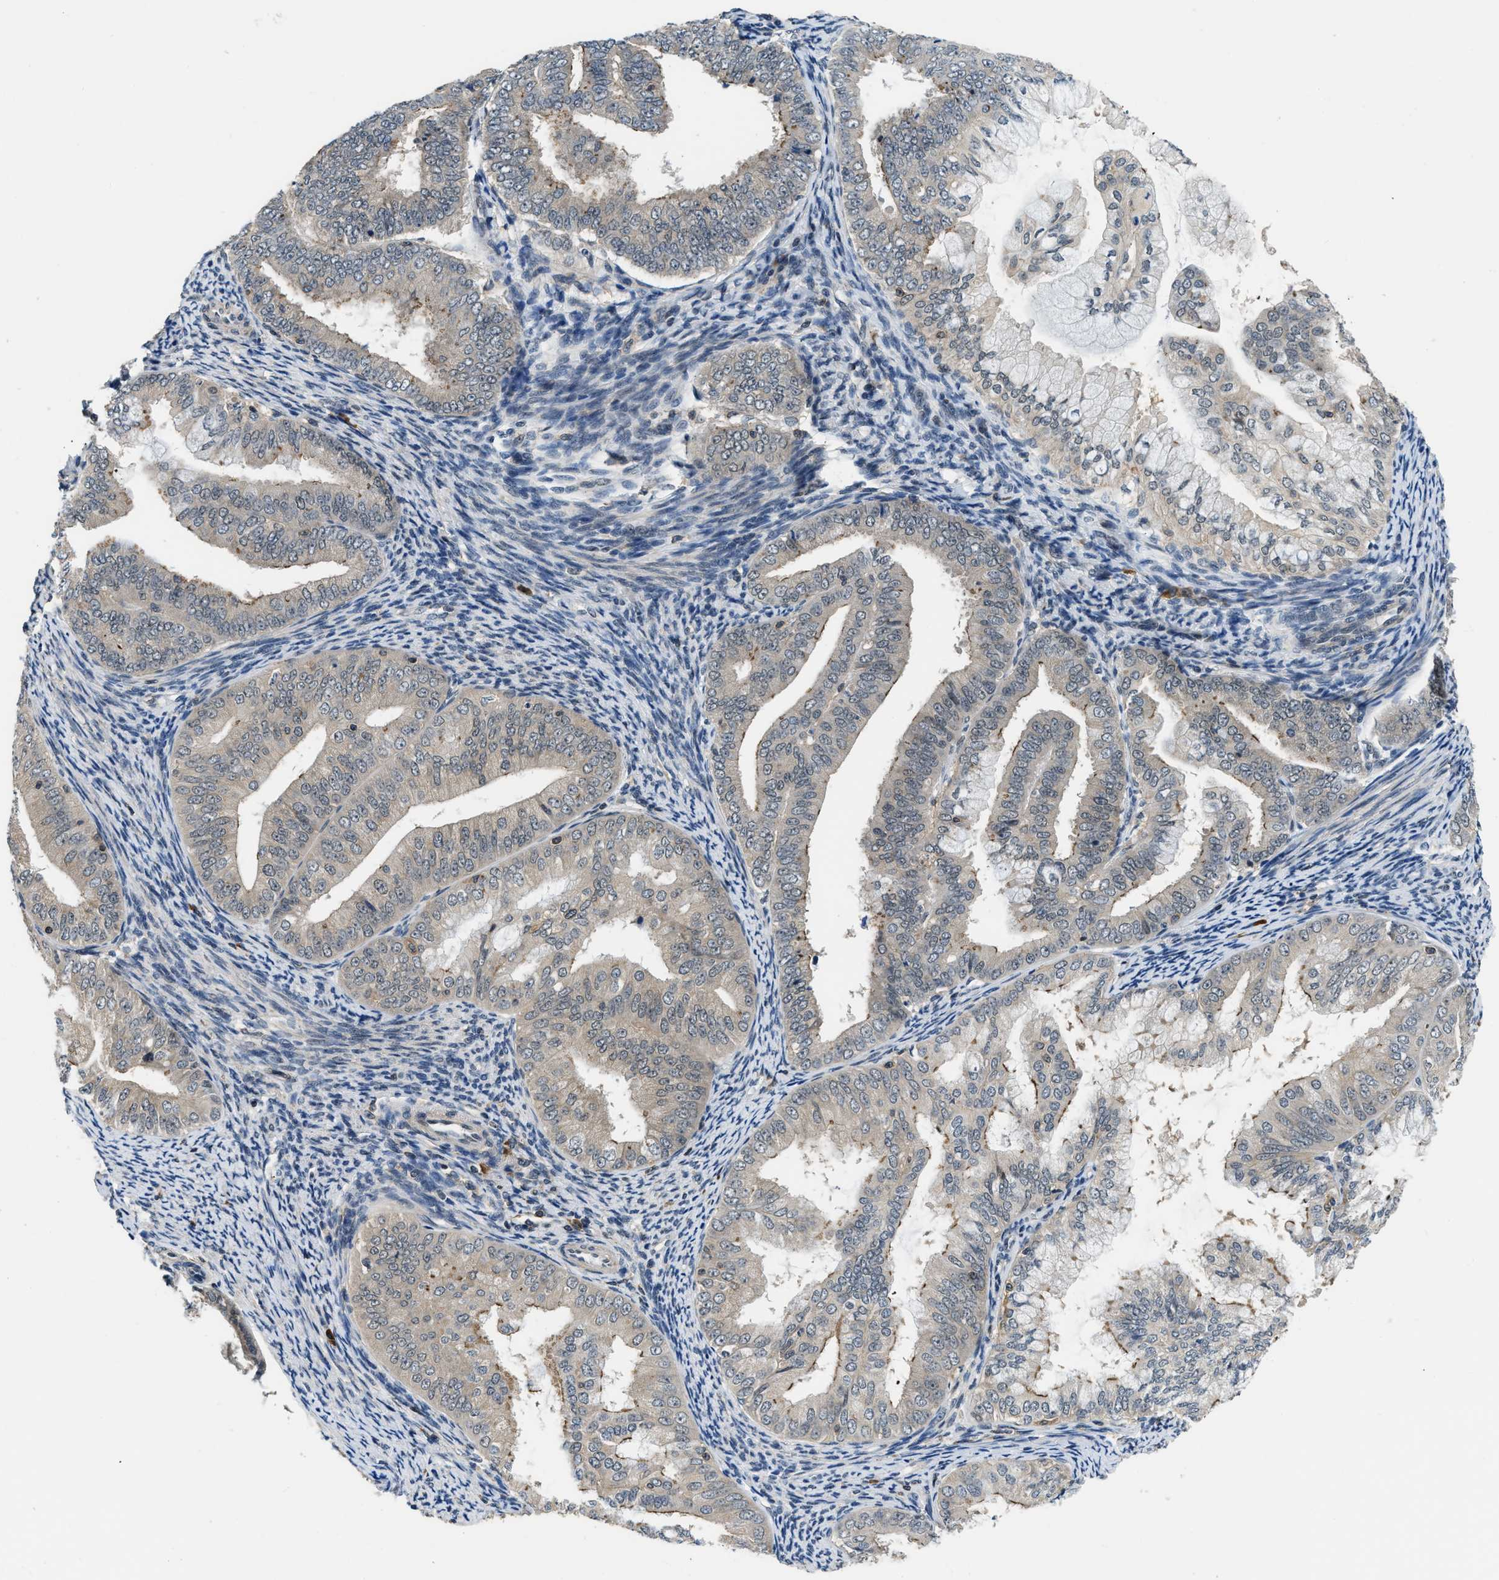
{"staining": {"intensity": "moderate", "quantity": "<25%", "location": "cytoplasmic/membranous"}, "tissue": "endometrial cancer", "cell_type": "Tumor cells", "image_type": "cancer", "snomed": [{"axis": "morphology", "description": "Adenocarcinoma, NOS"}, {"axis": "topography", "description": "Endometrium"}], "caption": "Protein staining demonstrates moderate cytoplasmic/membranous positivity in approximately <25% of tumor cells in adenocarcinoma (endometrial).", "gene": "MTMR1", "patient": {"sex": "female", "age": 63}}